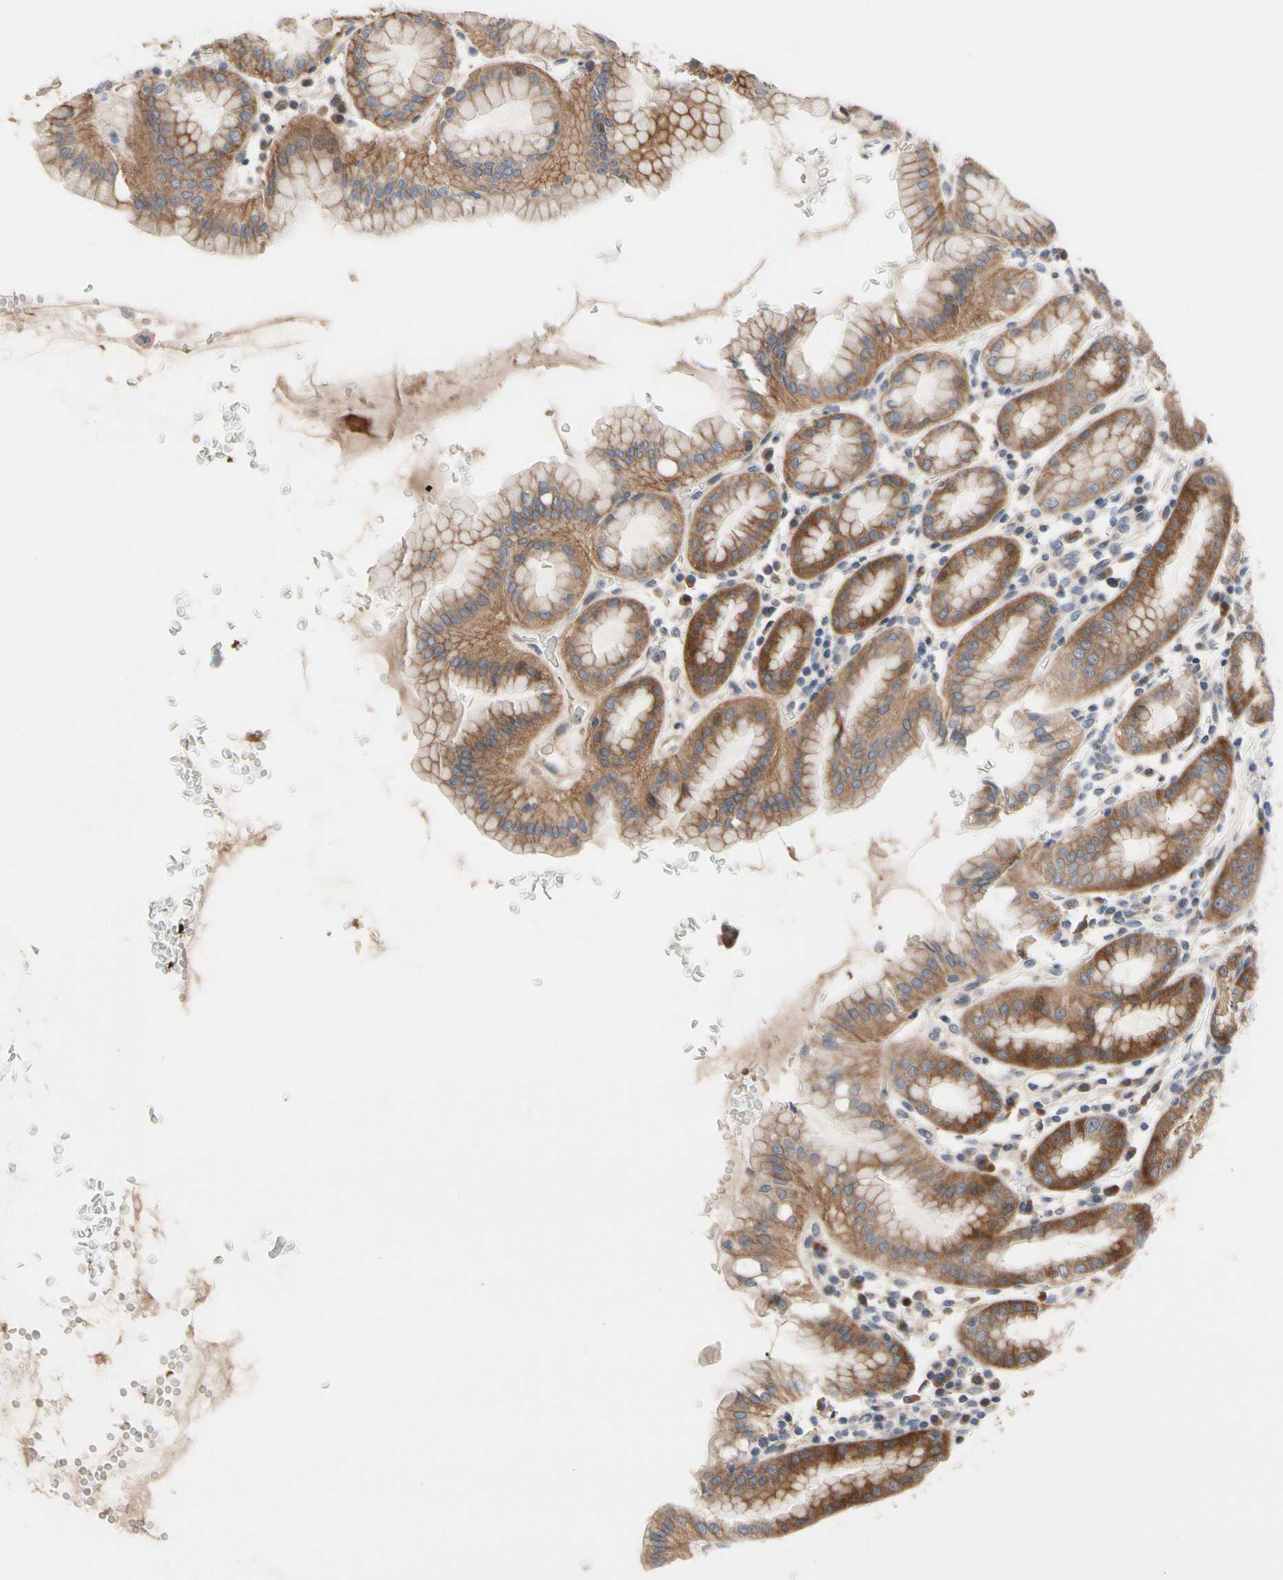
{"staining": {"intensity": "moderate", "quantity": ">75%", "location": "cytoplasmic/membranous"}, "tissue": "stomach", "cell_type": "Glandular cells", "image_type": "normal", "snomed": [{"axis": "morphology", "description": "Normal tissue, NOS"}, {"axis": "topography", "description": "Stomach, upper"}], "caption": "Immunohistochemistry (IHC) (DAB (3,3'-diaminobenzidine)) staining of unremarkable stomach displays moderate cytoplasmic/membranous protein expression in approximately >75% of glandular cells.", "gene": "HMGCR", "patient": {"sex": "male", "age": 68}}